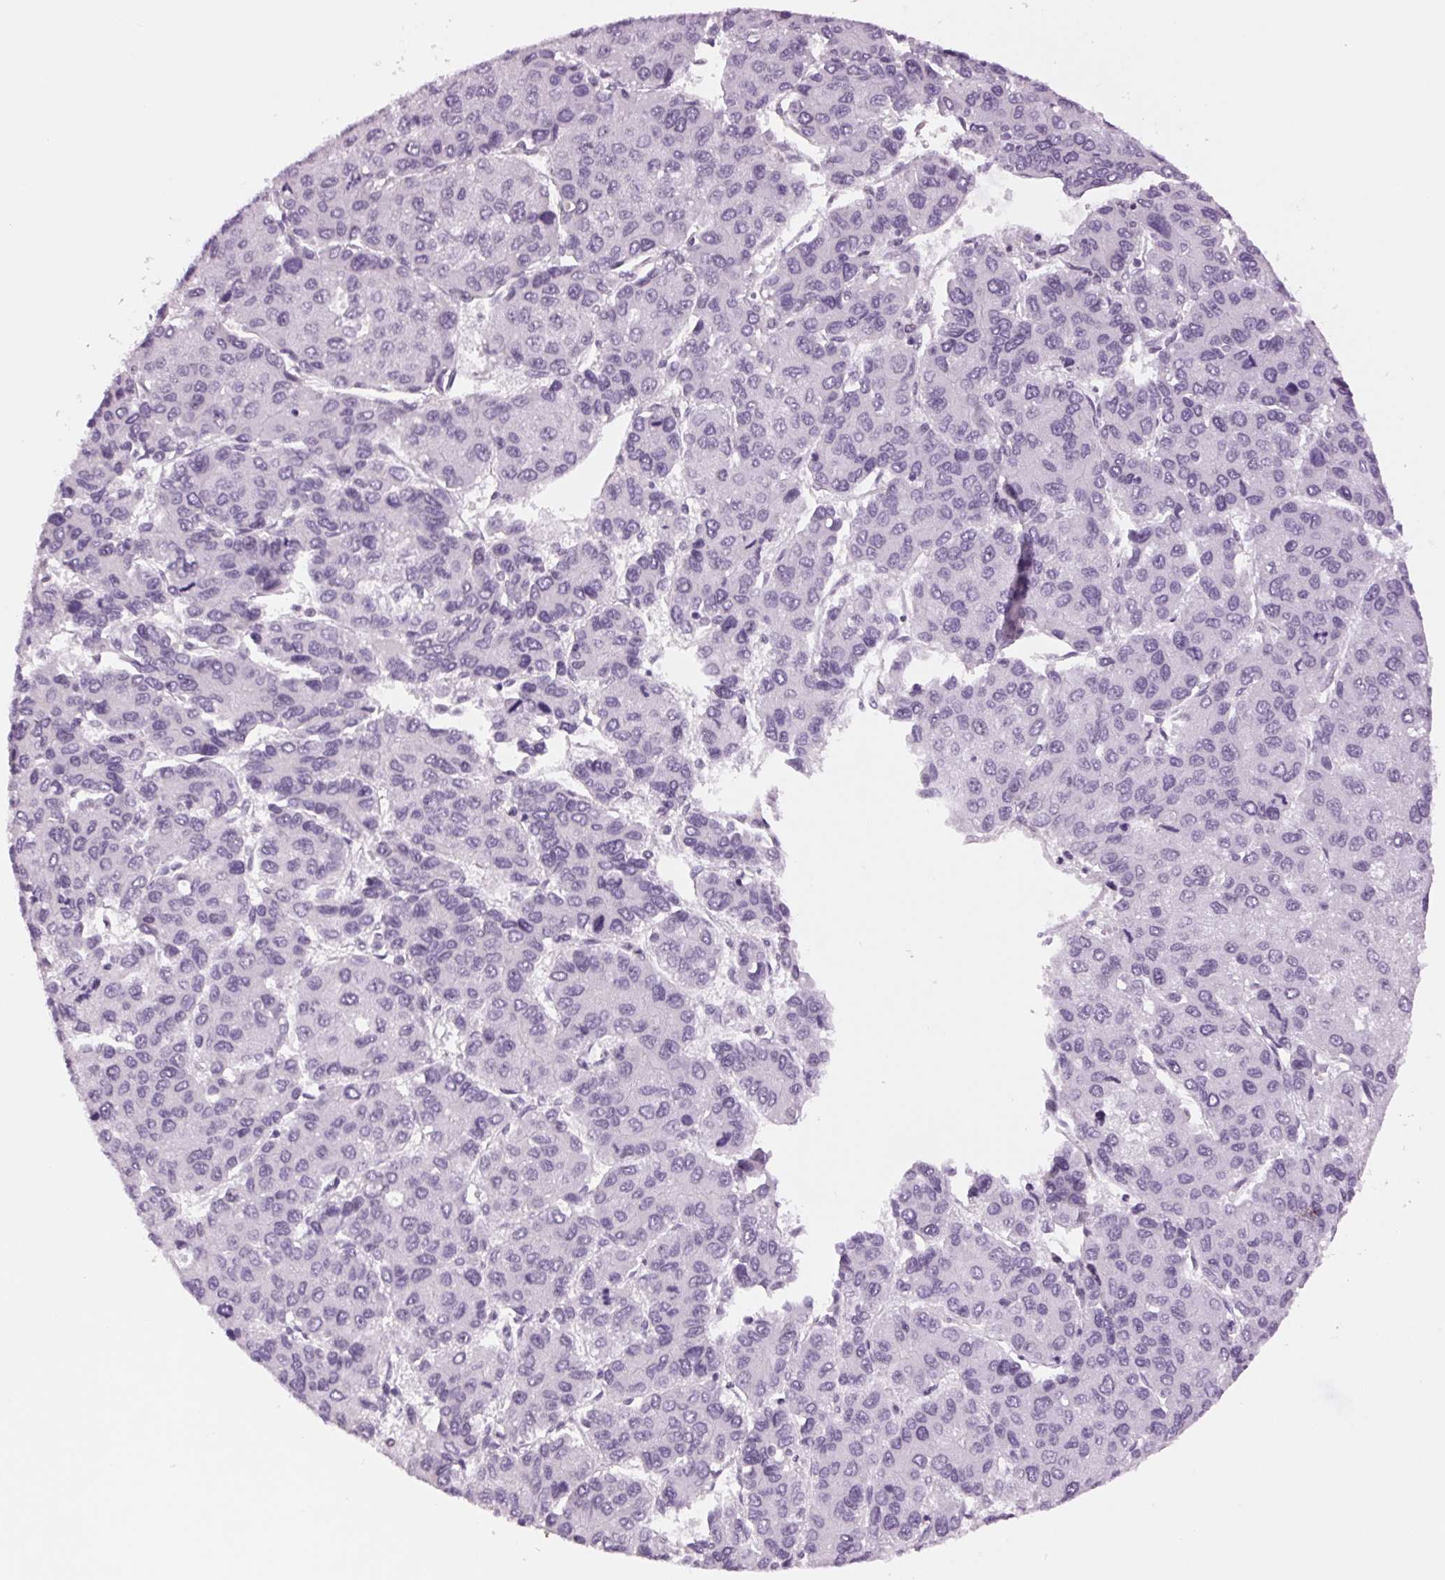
{"staining": {"intensity": "negative", "quantity": "none", "location": "none"}, "tissue": "liver cancer", "cell_type": "Tumor cells", "image_type": "cancer", "snomed": [{"axis": "morphology", "description": "Carcinoma, Hepatocellular, NOS"}, {"axis": "topography", "description": "Liver"}], "caption": "Tumor cells are negative for protein expression in human liver hepatocellular carcinoma.", "gene": "MPO", "patient": {"sex": "female", "age": 66}}